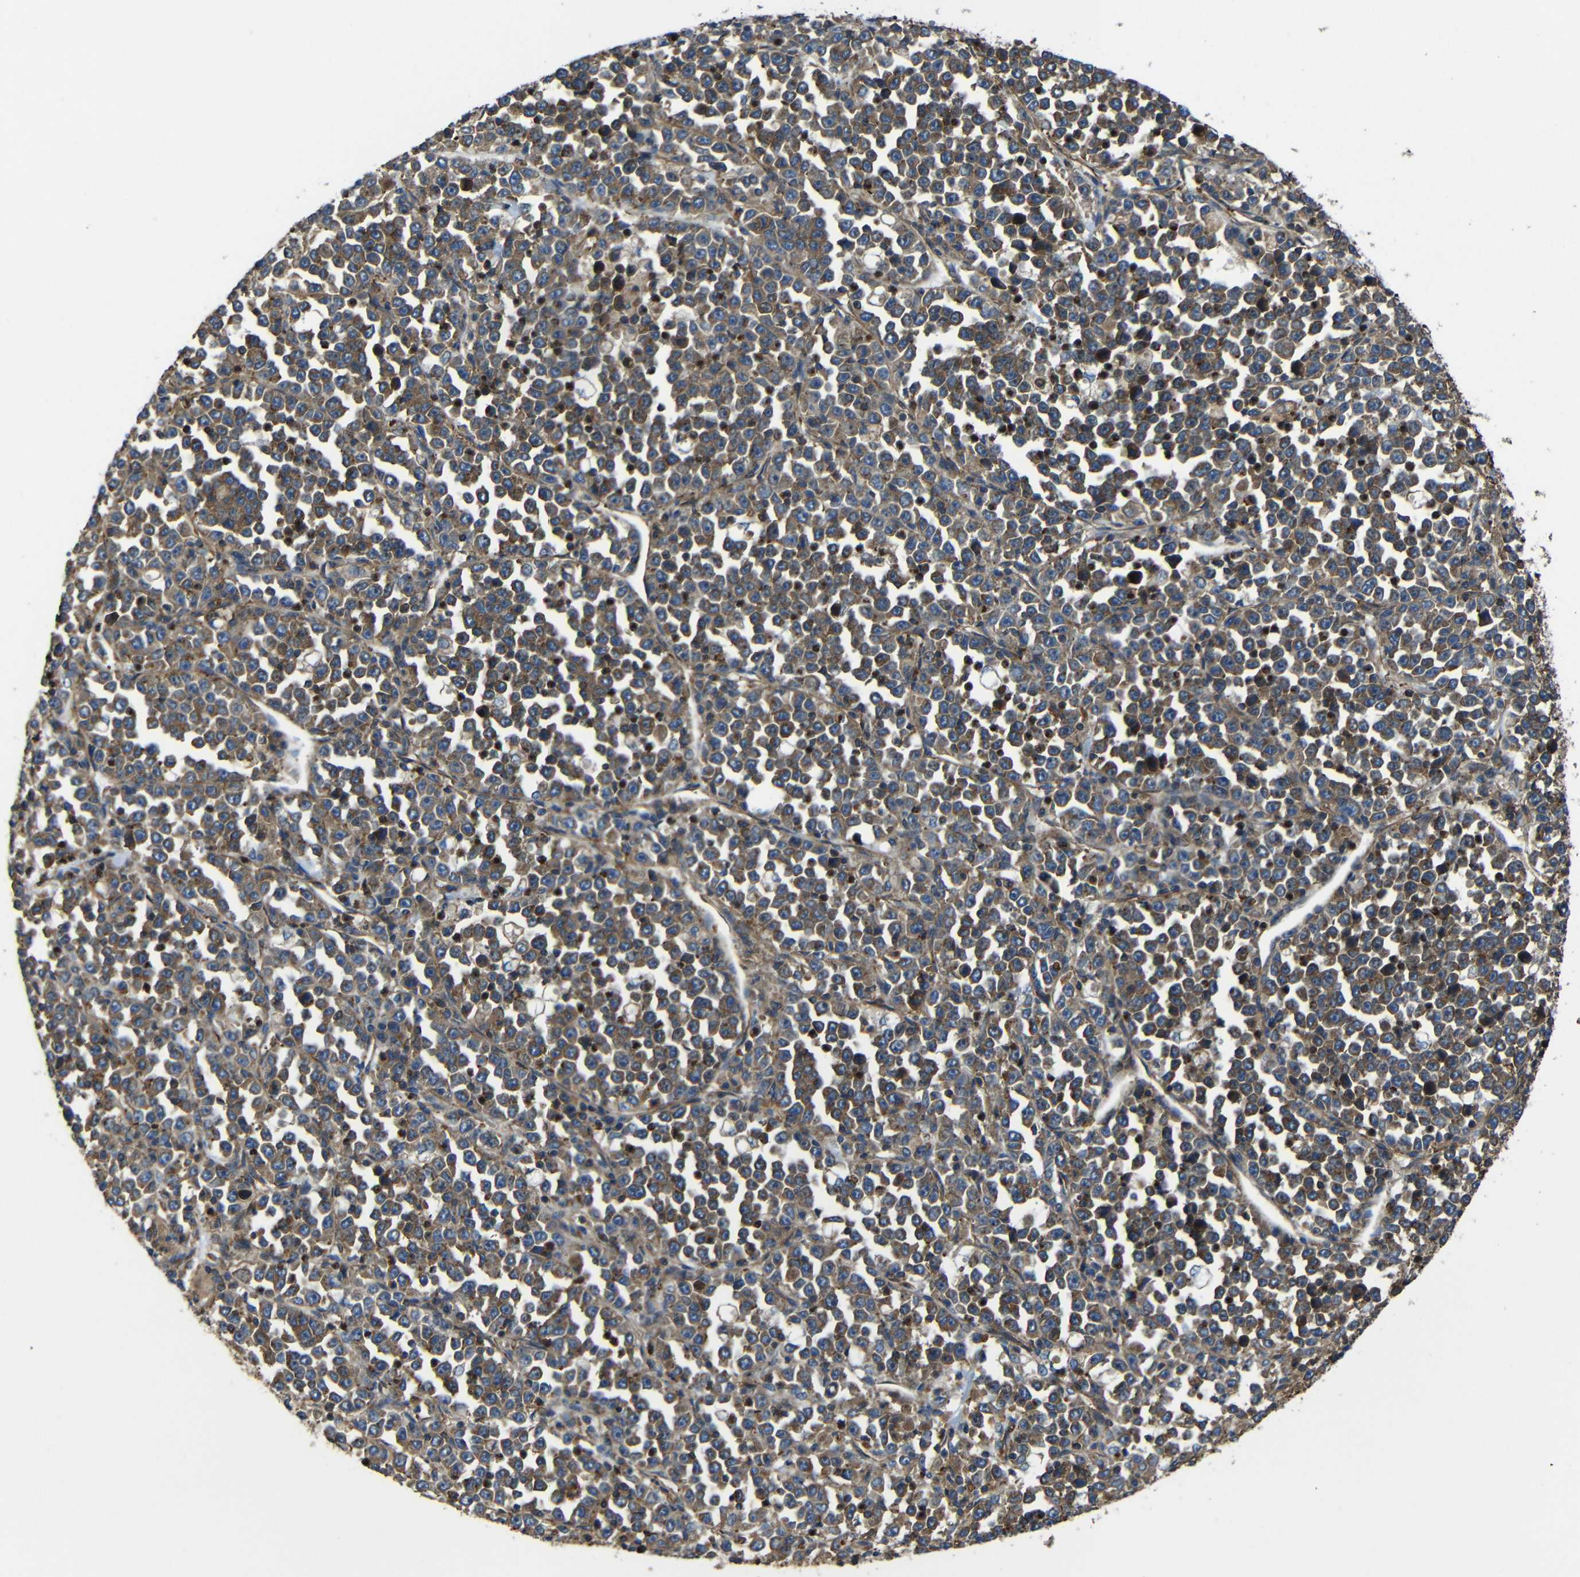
{"staining": {"intensity": "moderate", "quantity": ">75%", "location": "cytoplasmic/membranous"}, "tissue": "stomach cancer", "cell_type": "Tumor cells", "image_type": "cancer", "snomed": [{"axis": "morphology", "description": "Normal tissue, NOS"}, {"axis": "morphology", "description": "Adenocarcinoma, NOS"}, {"axis": "topography", "description": "Stomach, upper"}, {"axis": "topography", "description": "Stomach"}], "caption": "Immunohistochemistry (IHC) (DAB) staining of human stomach cancer reveals moderate cytoplasmic/membranous protein staining in approximately >75% of tumor cells.", "gene": "PTCH1", "patient": {"sex": "male", "age": 59}}